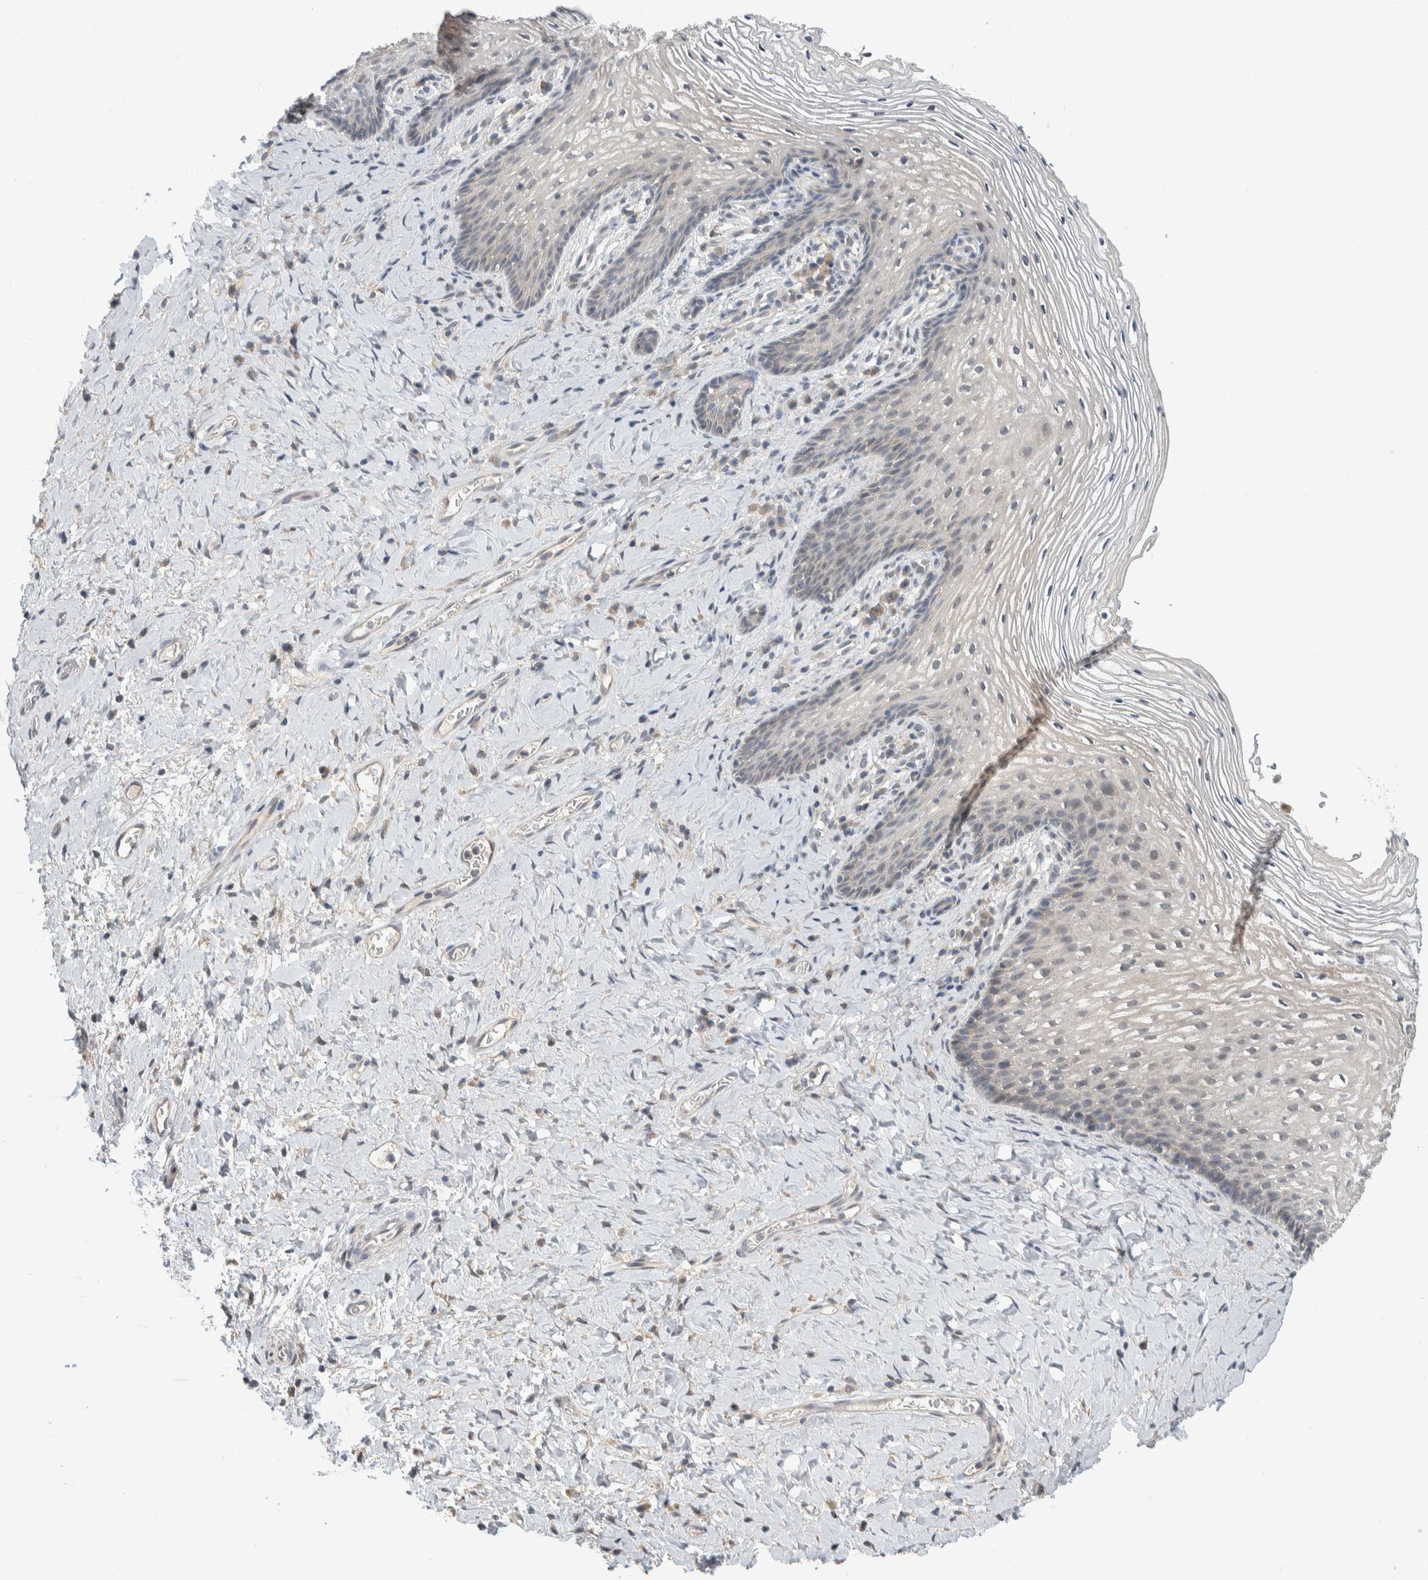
{"staining": {"intensity": "negative", "quantity": "none", "location": "none"}, "tissue": "vagina", "cell_type": "Squamous epithelial cells", "image_type": "normal", "snomed": [{"axis": "morphology", "description": "Normal tissue, NOS"}, {"axis": "topography", "description": "Vagina"}], "caption": "This is a histopathology image of IHC staining of unremarkable vagina, which shows no staining in squamous epithelial cells. (DAB IHC with hematoxylin counter stain).", "gene": "SHPK", "patient": {"sex": "female", "age": 60}}